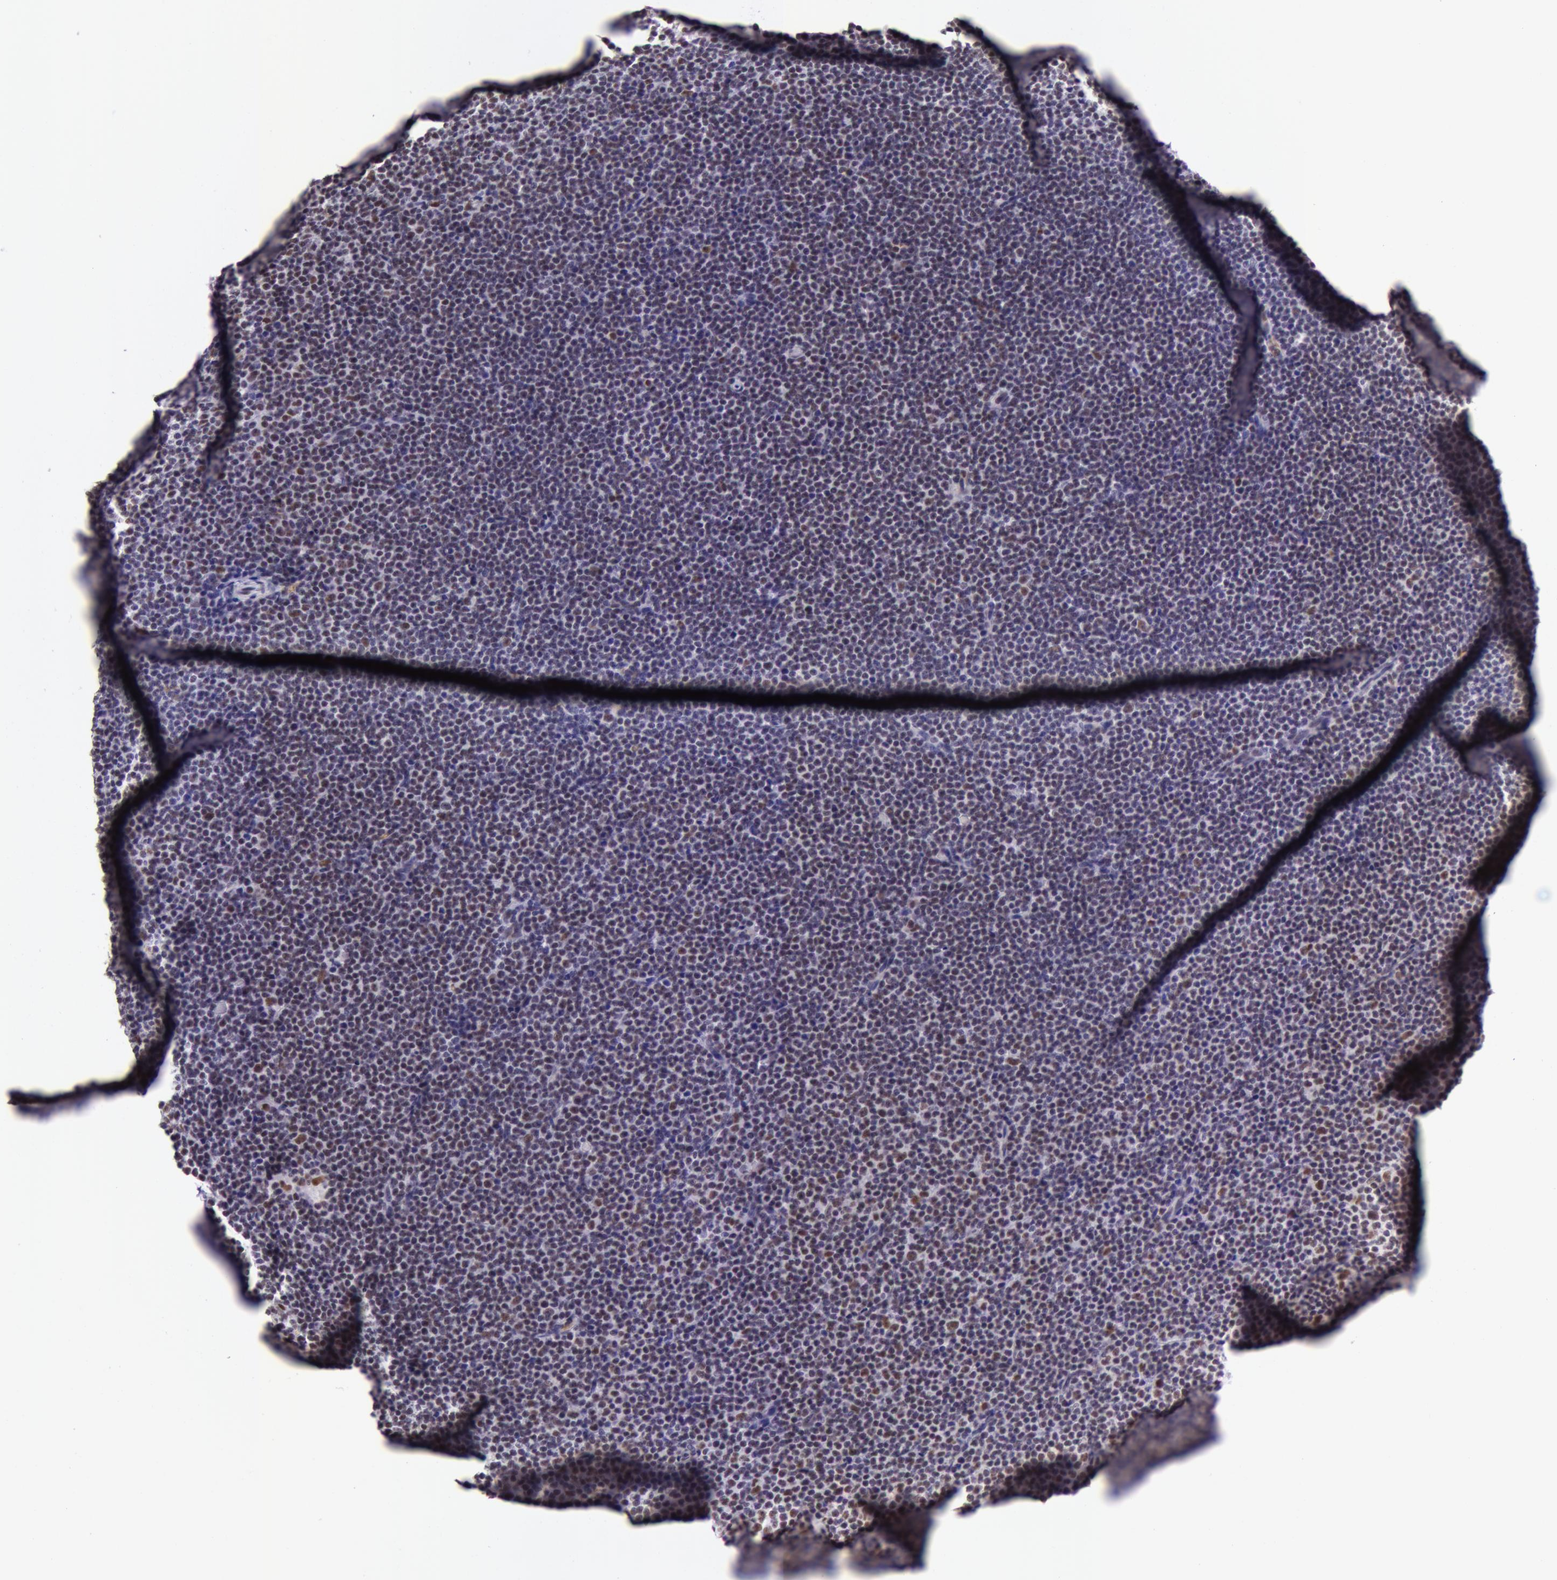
{"staining": {"intensity": "moderate", "quantity": "25%-75%", "location": "nuclear"}, "tissue": "lymphoma", "cell_type": "Tumor cells", "image_type": "cancer", "snomed": [{"axis": "morphology", "description": "Malignant lymphoma, non-Hodgkin's type, Low grade"}, {"axis": "topography", "description": "Lymph node"}], "caption": "This histopathology image reveals immunohistochemistry (IHC) staining of low-grade malignant lymphoma, non-Hodgkin's type, with medium moderate nuclear positivity in about 25%-75% of tumor cells.", "gene": "NBN", "patient": {"sex": "female", "age": 69}}